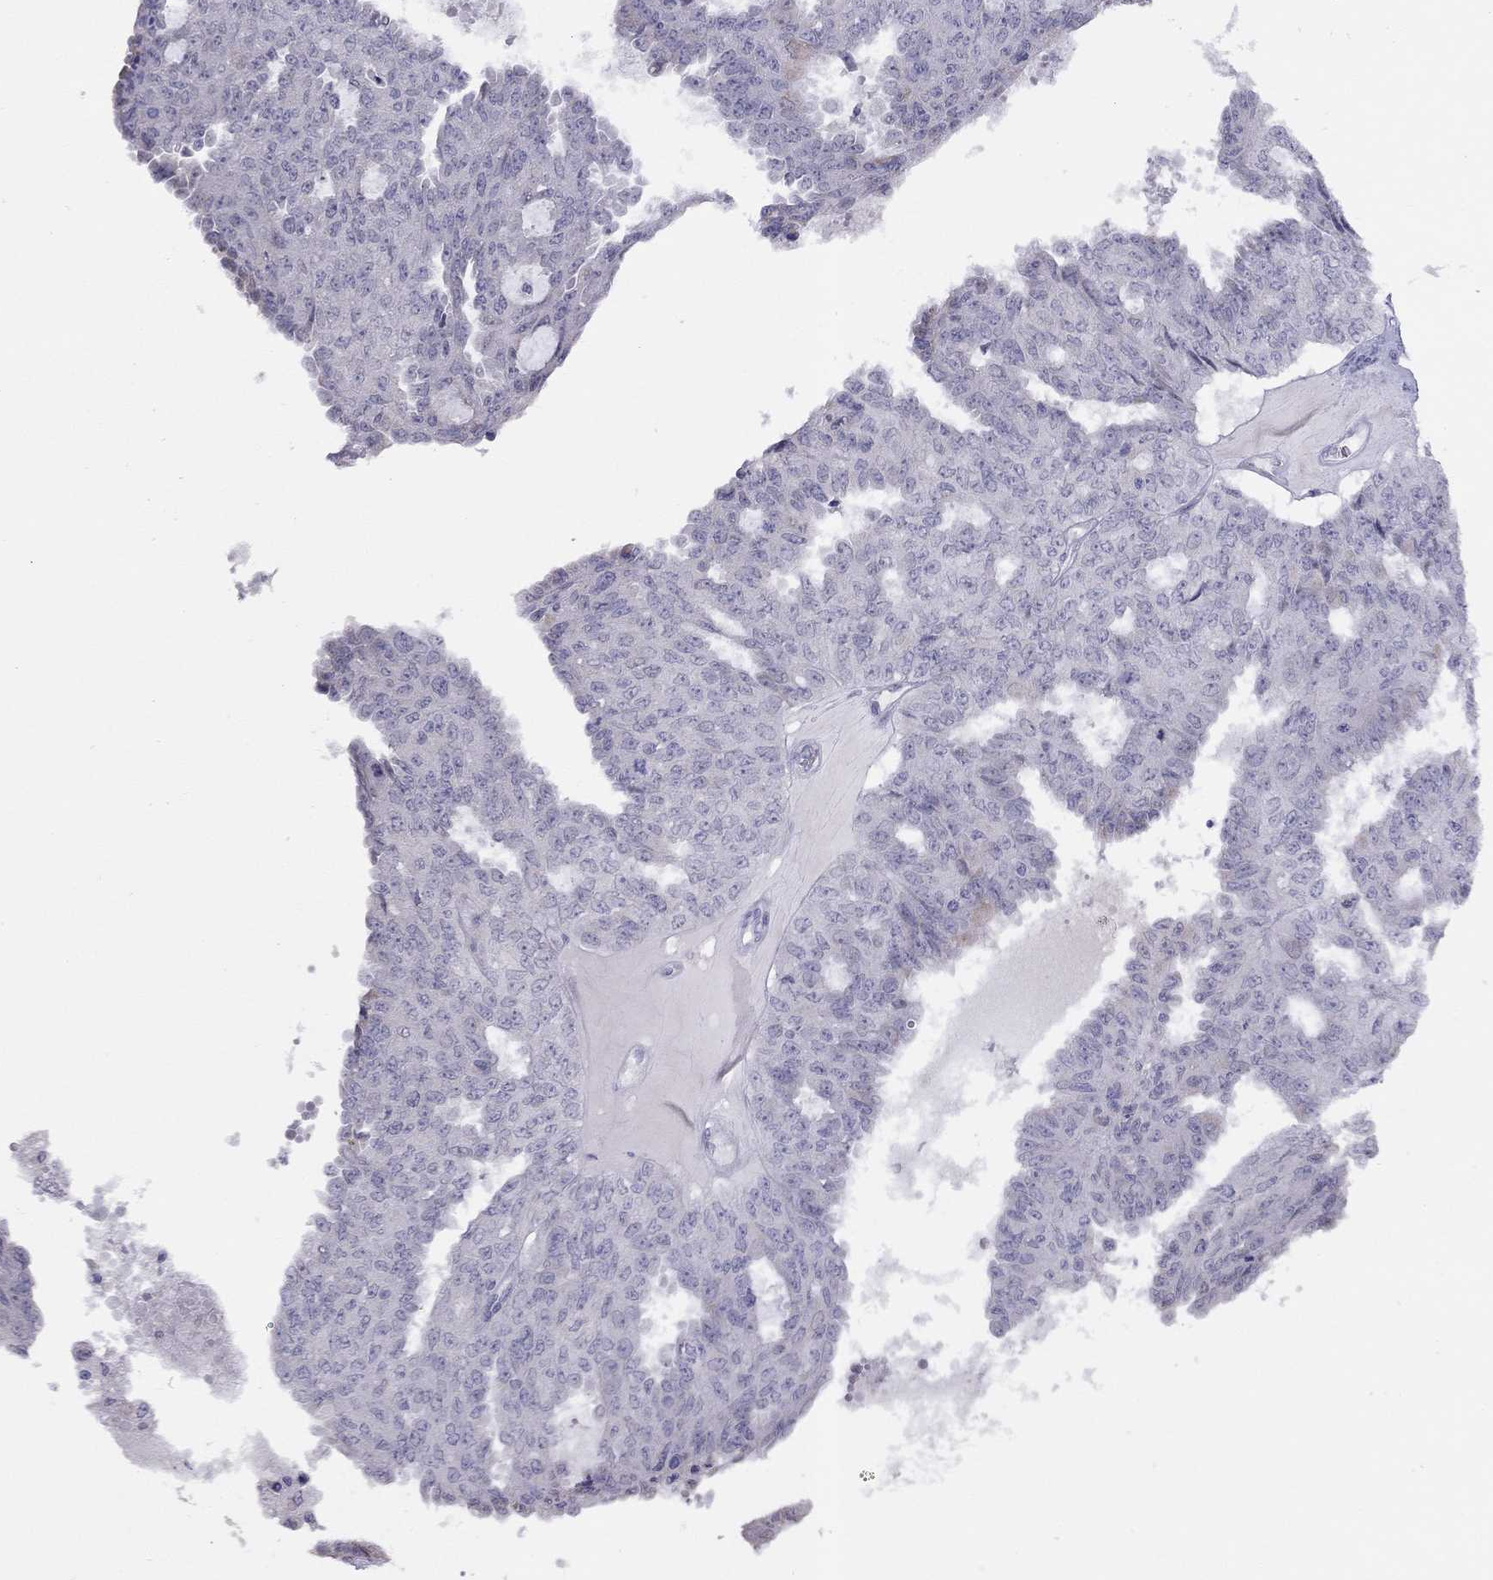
{"staining": {"intensity": "negative", "quantity": "none", "location": "none"}, "tissue": "ovarian cancer", "cell_type": "Tumor cells", "image_type": "cancer", "snomed": [{"axis": "morphology", "description": "Cystadenocarcinoma, serous, NOS"}, {"axis": "topography", "description": "Ovary"}], "caption": "The IHC micrograph has no significant staining in tumor cells of ovarian cancer (serous cystadenocarcinoma) tissue.", "gene": "HES5", "patient": {"sex": "female", "age": 71}}